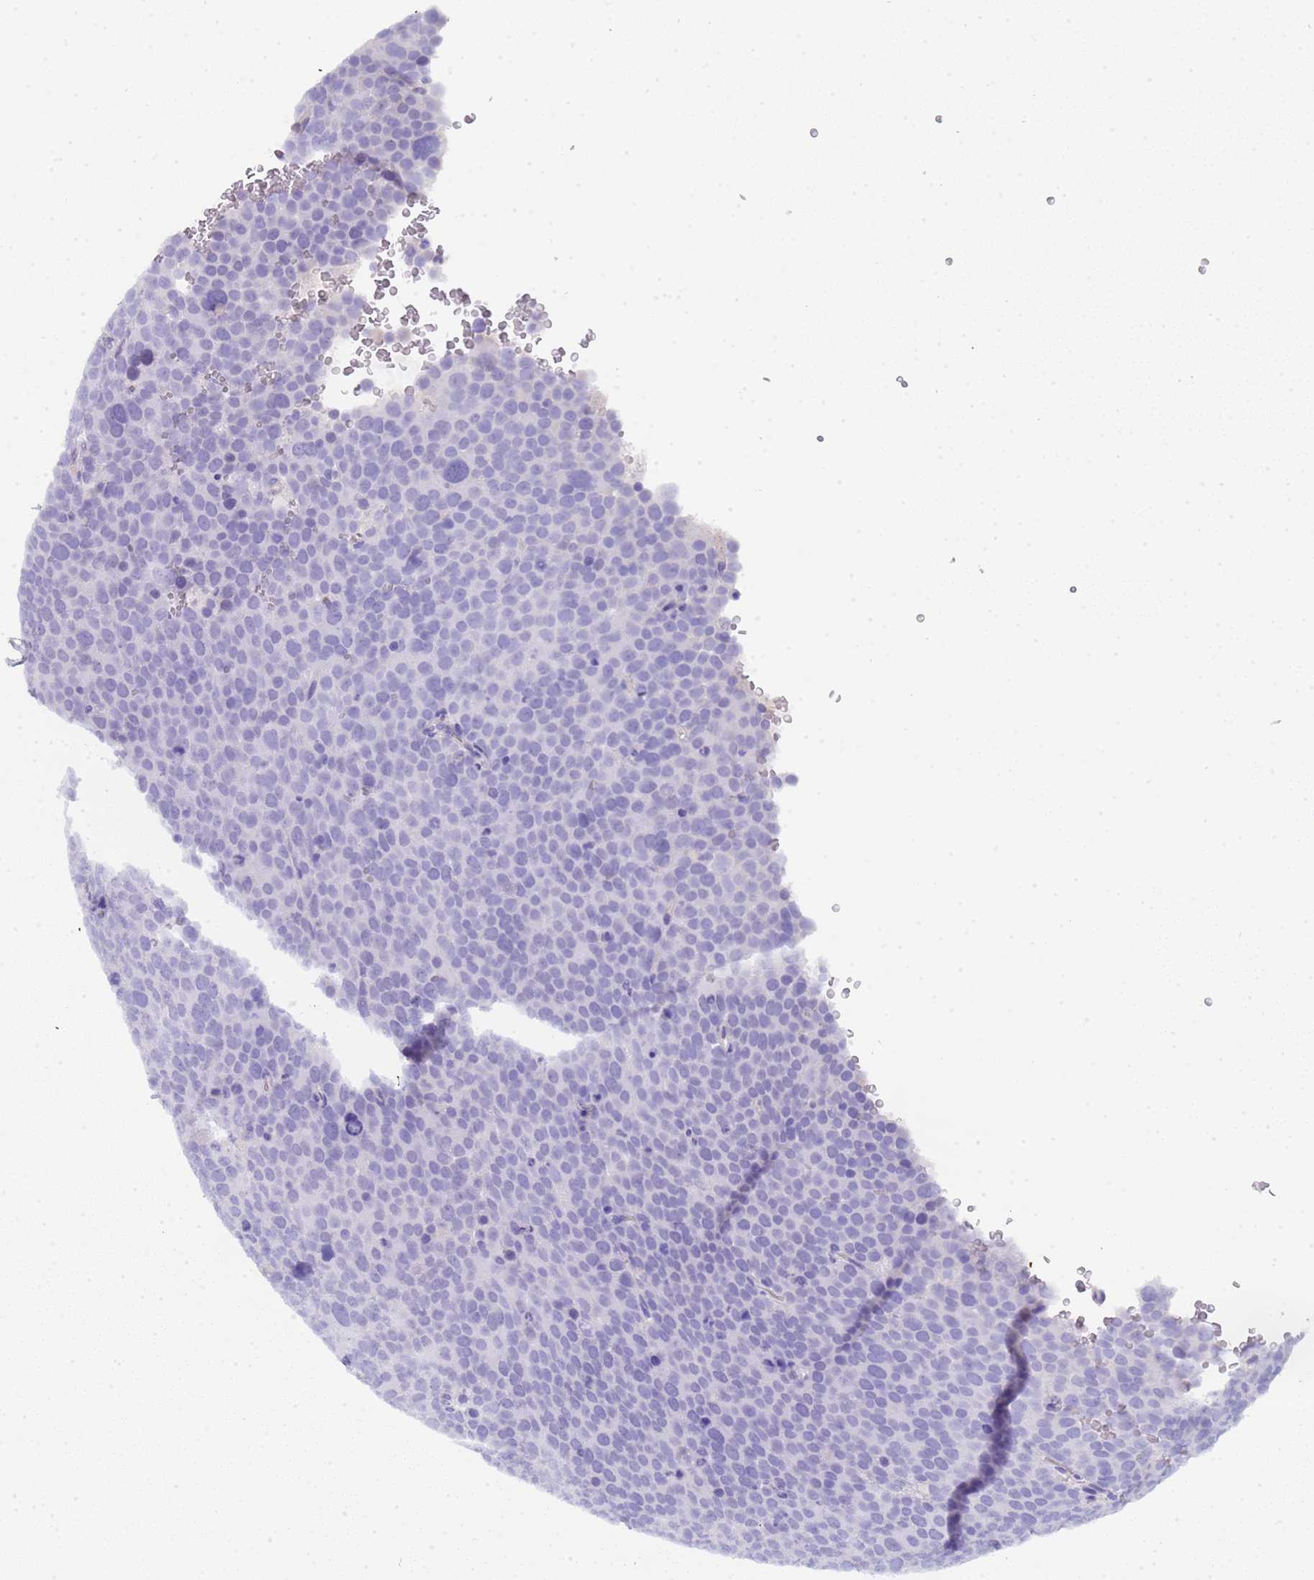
{"staining": {"intensity": "negative", "quantity": "none", "location": "none"}, "tissue": "testis cancer", "cell_type": "Tumor cells", "image_type": "cancer", "snomed": [{"axis": "morphology", "description": "Seminoma, NOS"}, {"axis": "topography", "description": "Testis"}], "caption": "Protein analysis of testis cancer displays no significant staining in tumor cells. (DAB (3,3'-diaminobenzidine) immunohistochemistry (IHC) with hematoxylin counter stain).", "gene": "CTRC", "patient": {"sex": "male", "age": 71}}